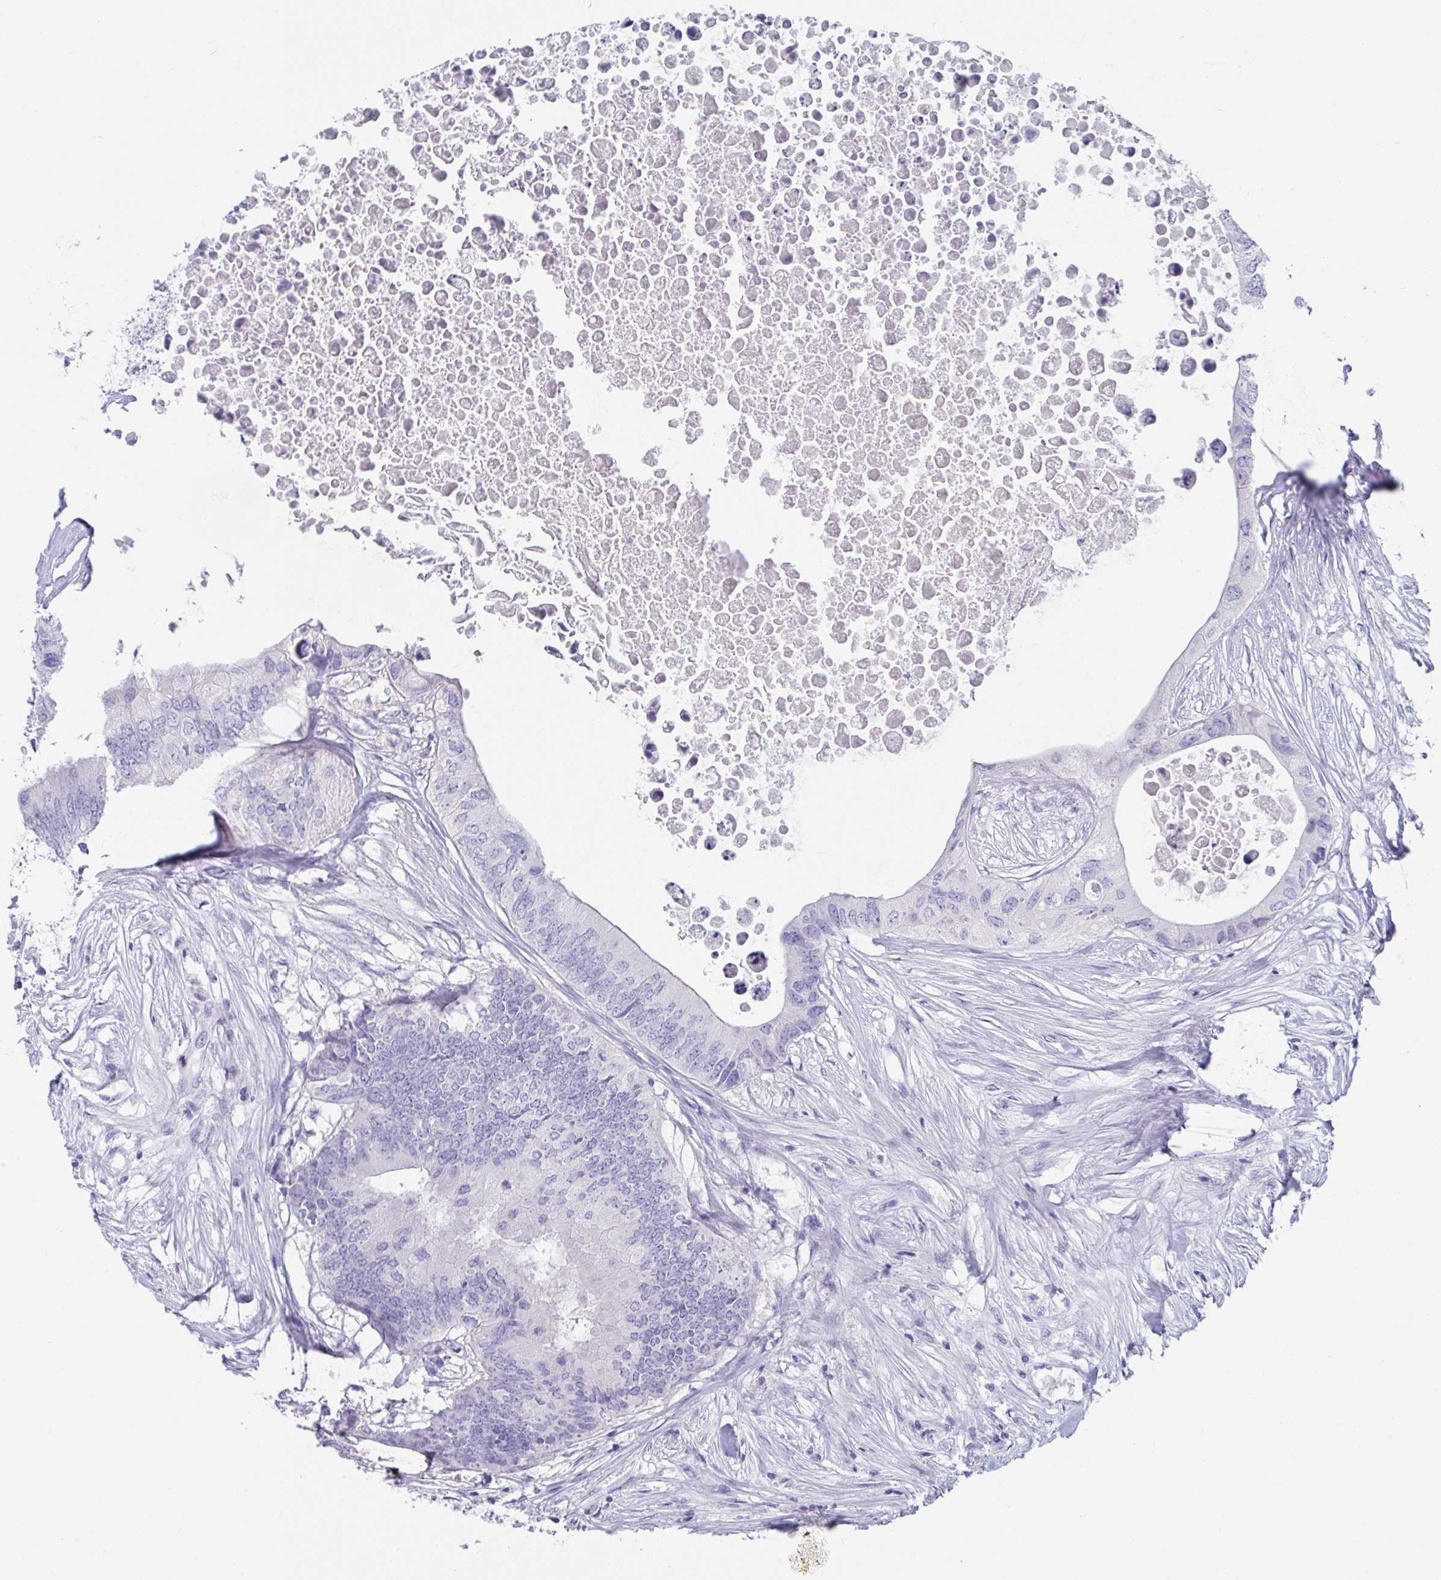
{"staining": {"intensity": "negative", "quantity": "none", "location": "none"}, "tissue": "colorectal cancer", "cell_type": "Tumor cells", "image_type": "cancer", "snomed": [{"axis": "morphology", "description": "Adenocarcinoma, NOS"}, {"axis": "topography", "description": "Colon"}], "caption": "Immunohistochemistry (IHC) micrograph of human adenocarcinoma (colorectal) stained for a protein (brown), which displays no positivity in tumor cells.", "gene": "PLA2G1B", "patient": {"sex": "male", "age": 71}}